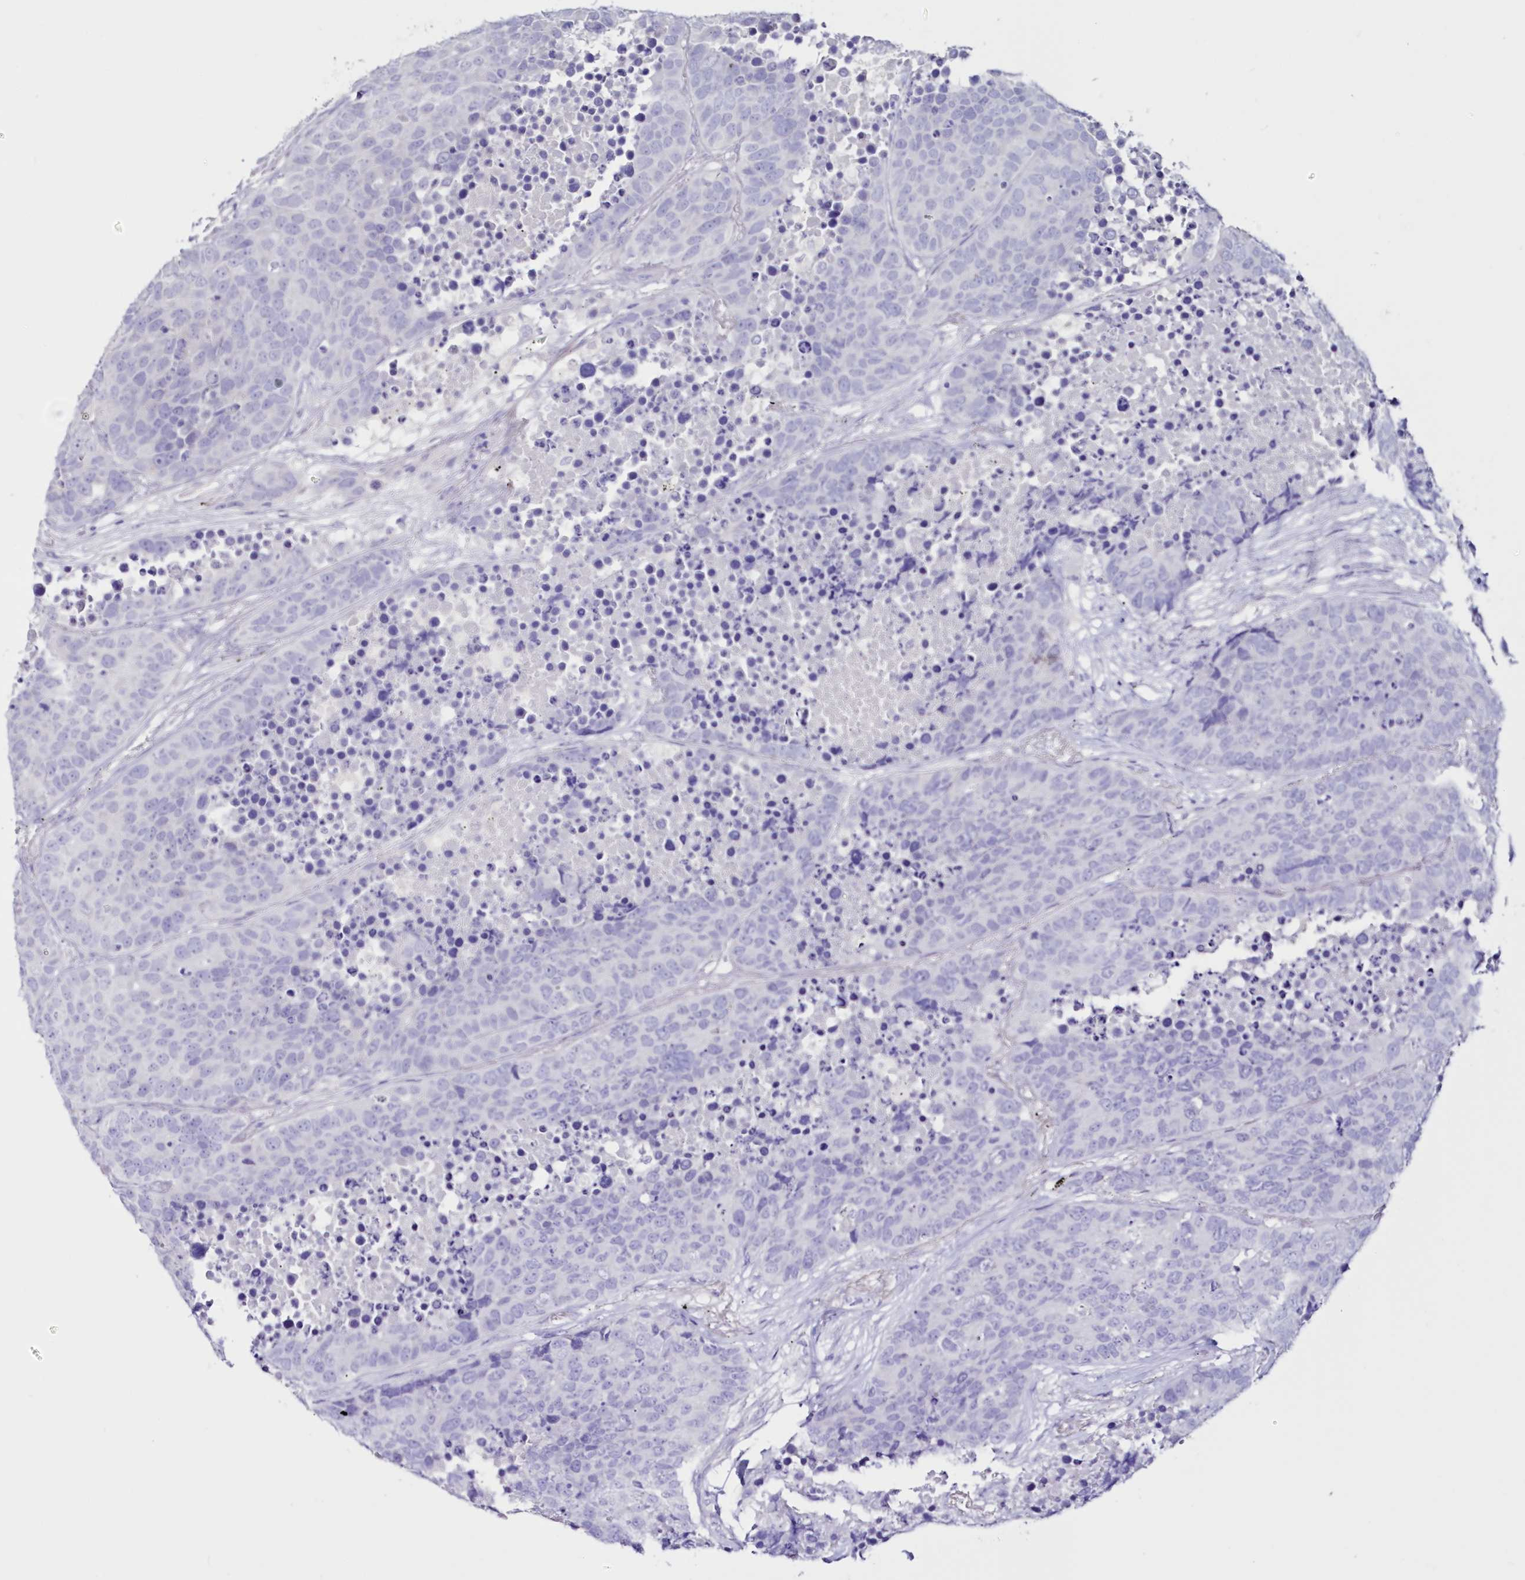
{"staining": {"intensity": "negative", "quantity": "none", "location": "none"}, "tissue": "carcinoid", "cell_type": "Tumor cells", "image_type": "cancer", "snomed": [{"axis": "morphology", "description": "Carcinoid, malignant, NOS"}, {"axis": "topography", "description": "Lung"}], "caption": "A high-resolution micrograph shows IHC staining of malignant carcinoid, which exhibits no significant staining in tumor cells. The staining was performed using DAB to visualize the protein expression in brown, while the nuclei were stained in blue with hematoxylin (Magnification: 20x).", "gene": "CYP3A4", "patient": {"sex": "male", "age": 60}}